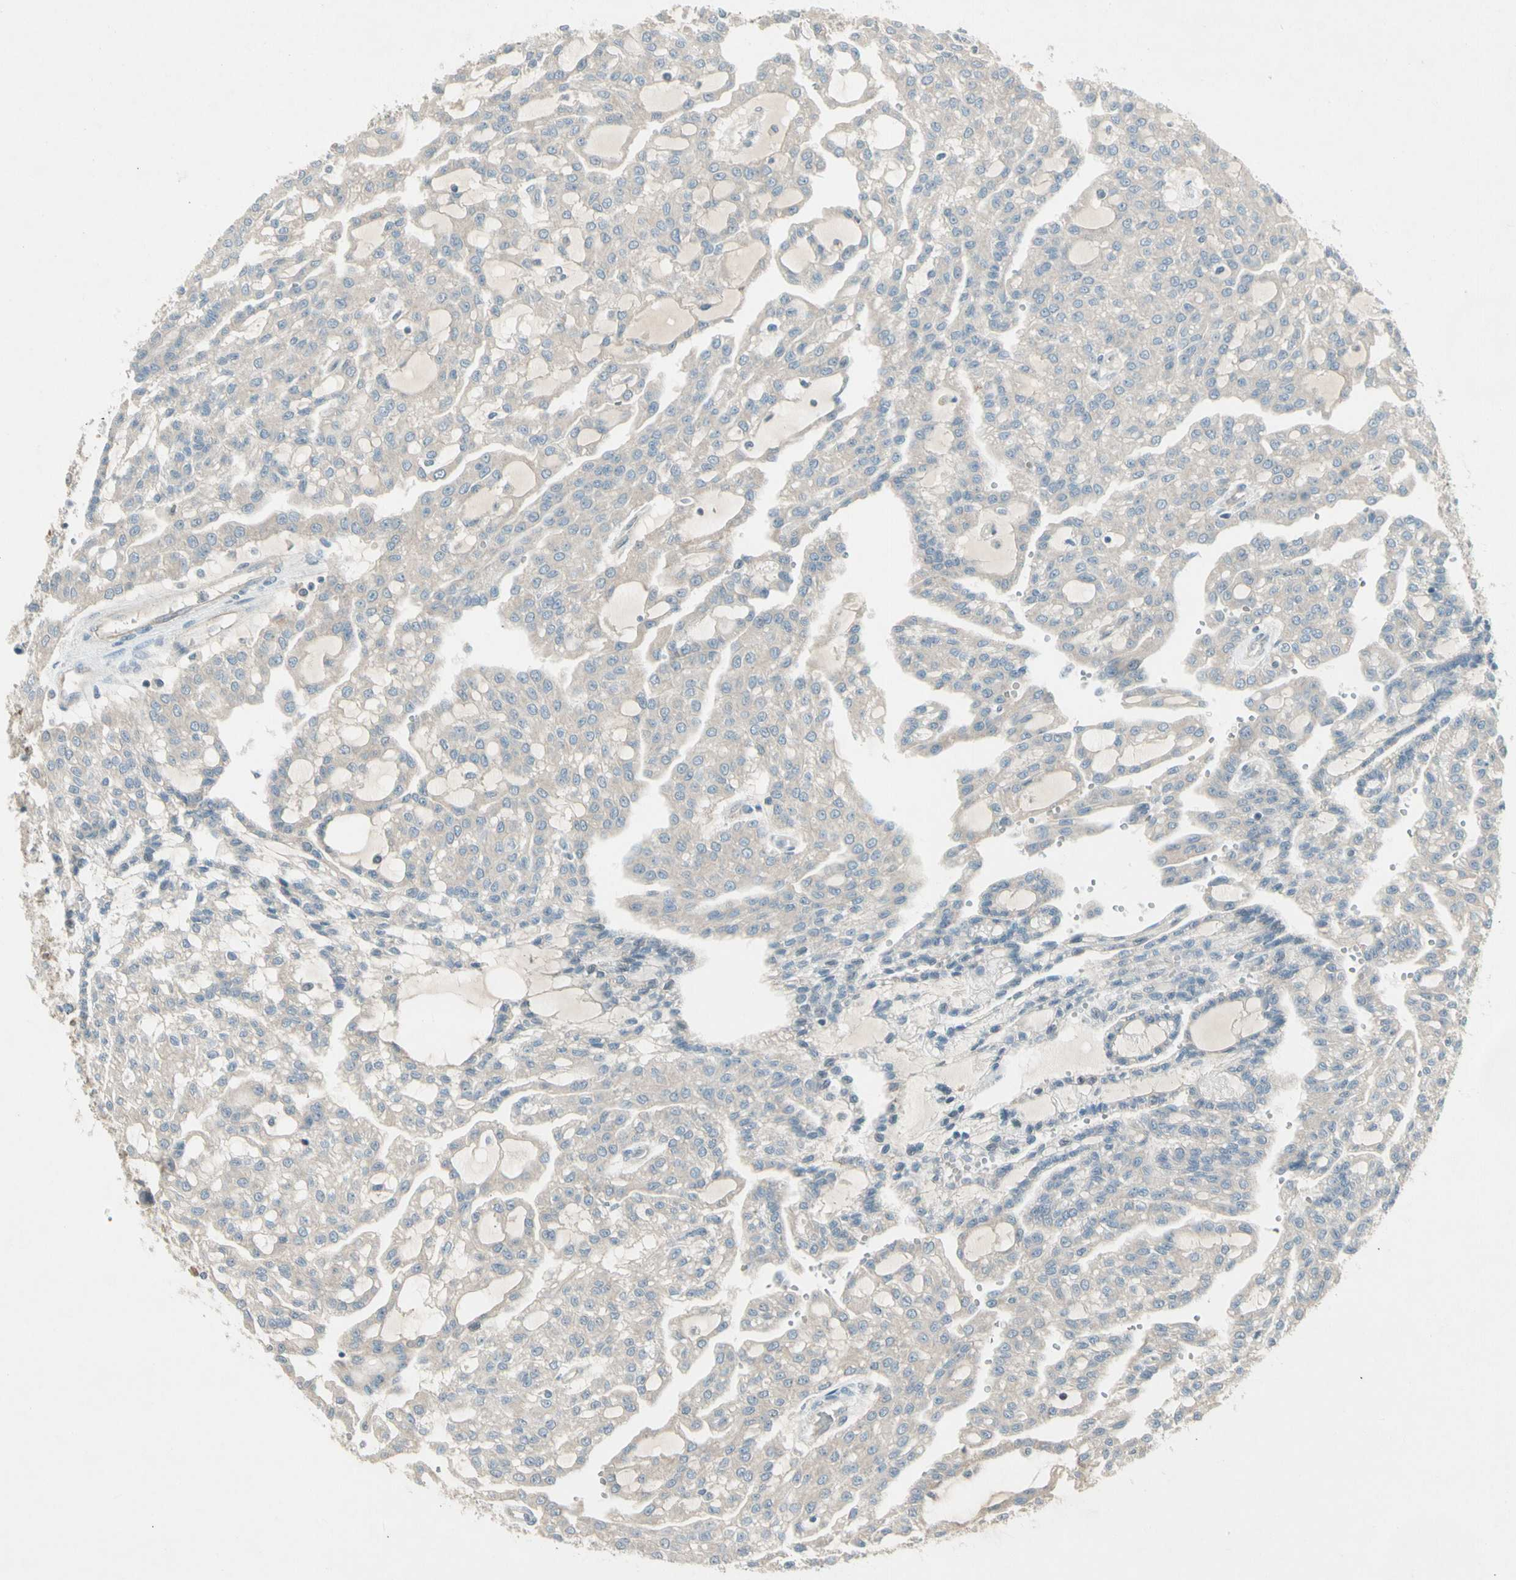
{"staining": {"intensity": "weak", "quantity": ">75%", "location": "cytoplasmic/membranous"}, "tissue": "renal cancer", "cell_type": "Tumor cells", "image_type": "cancer", "snomed": [{"axis": "morphology", "description": "Adenocarcinoma, NOS"}, {"axis": "topography", "description": "Kidney"}], "caption": "An IHC micrograph of neoplastic tissue is shown. Protein staining in brown shows weak cytoplasmic/membranous positivity in renal cancer (adenocarcinoma) within tumor cells.", "gene": "PANK2", "patient": {"sex": "male", "age": 63}}